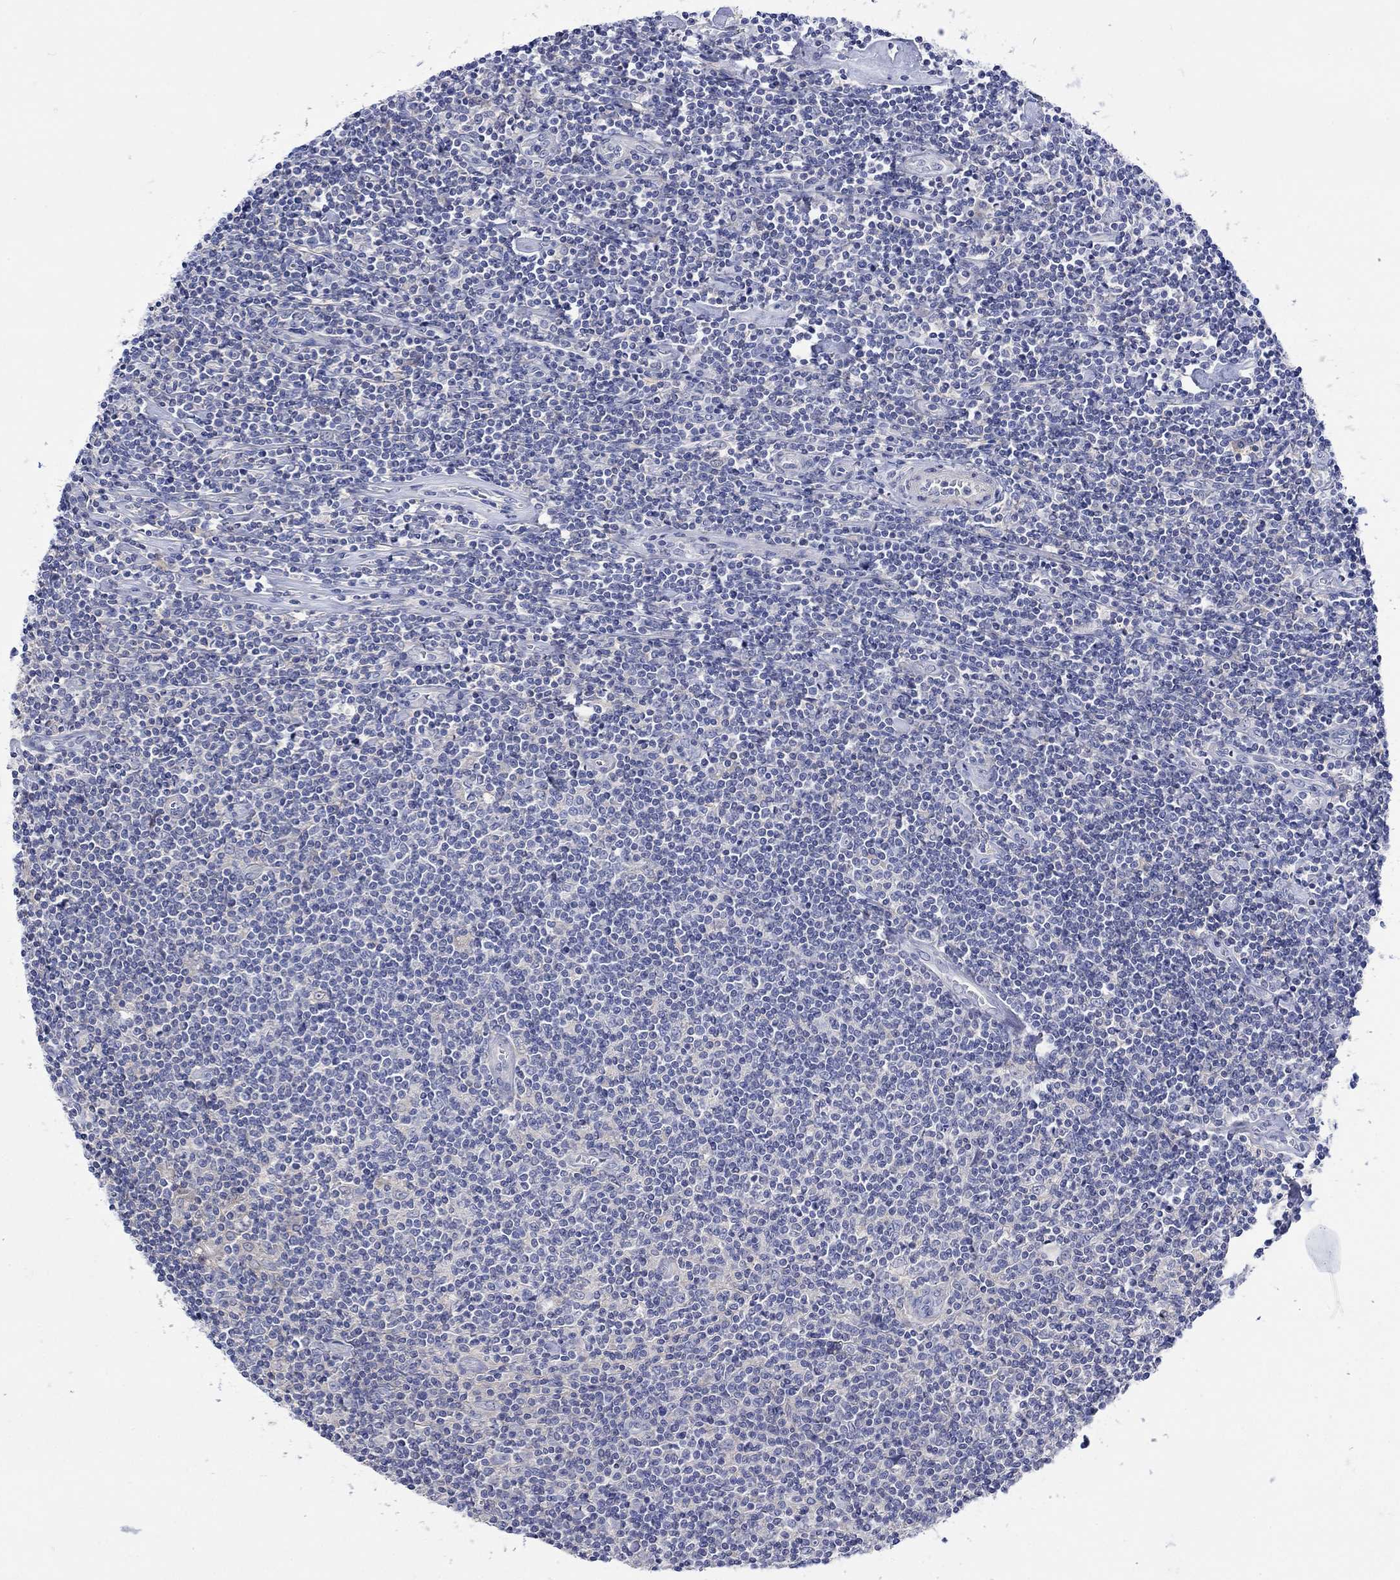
{"staining": {"intensity": "negative", "quantity": "none", "location": "none"}, "tissue": "lymphoma", "cell_type": "Tumor cells", "image_type": "cancer", "snomed": [{"axis": "morphology", "description": "Hodgkin's disease, NOS"}, {"axis": "topography", "description": "Lymph node"}], "caption": "There is no significant positivity in tumor cells of lymphoma.", "gene": "MSI1", "patient": {"sex": "male", "age": 40}}